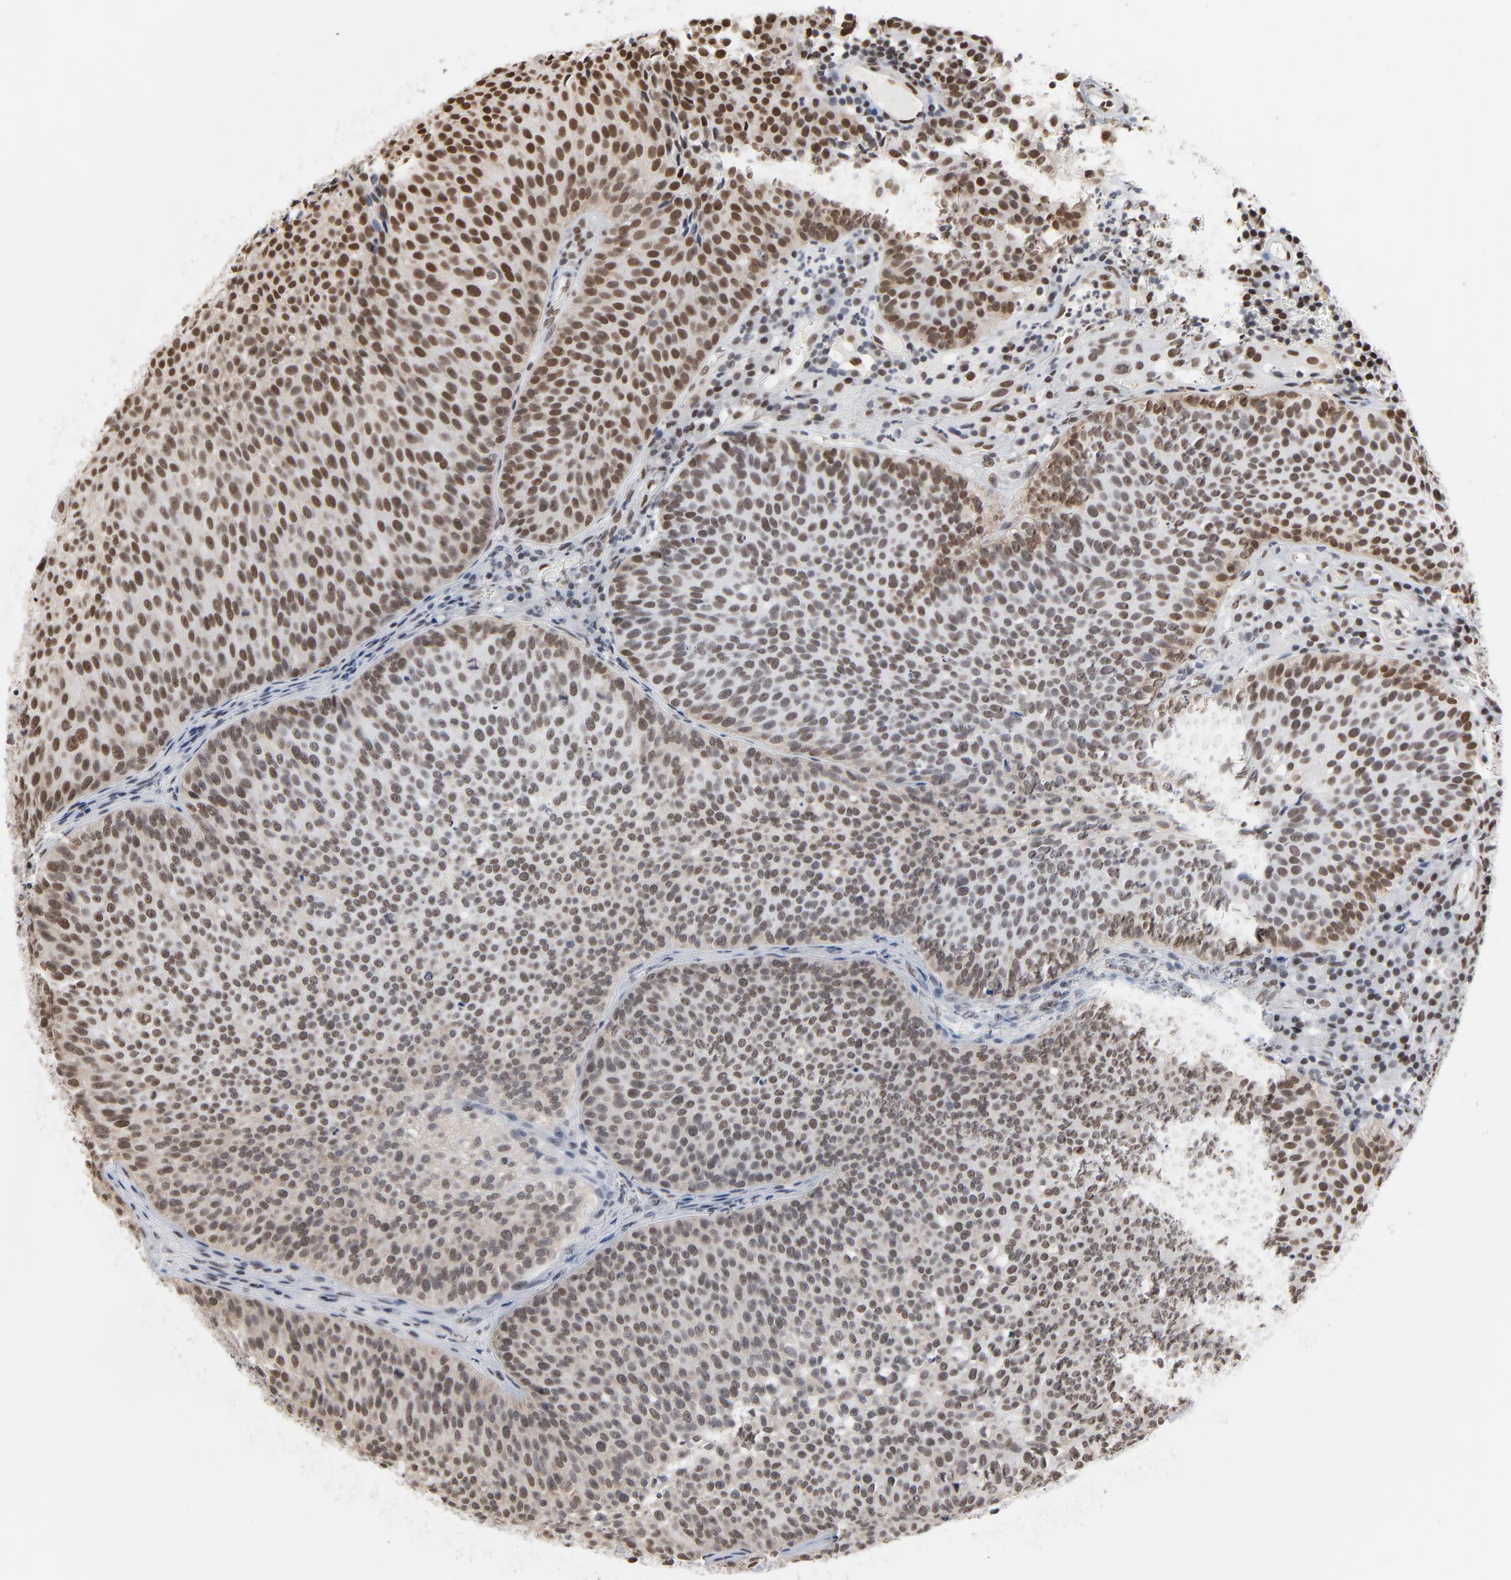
{"staining": {"intensity": "moderate", "quantity": ">75%", "location": "cytoplasmic/membranous,nuclear"}, "tissue": "urothelial cancer", "cell_type": "Tumor cells", "image_type": "cancer", "snomed": [{"axis": "morphology", "description": "Urothelial carcinoma, Low grade"}, {"axis": "topography", "description": "Urinary bladder"}], "caption": "Immunohistochemistry (IHC) of urothelial cancer demonstrates medium levels of moderate cytoplasmic/membranous and nuclear positivity in approximately >75% of tumor cells.", "gene": "MRE11", "patient": {"sex": "male", "age": 85}}